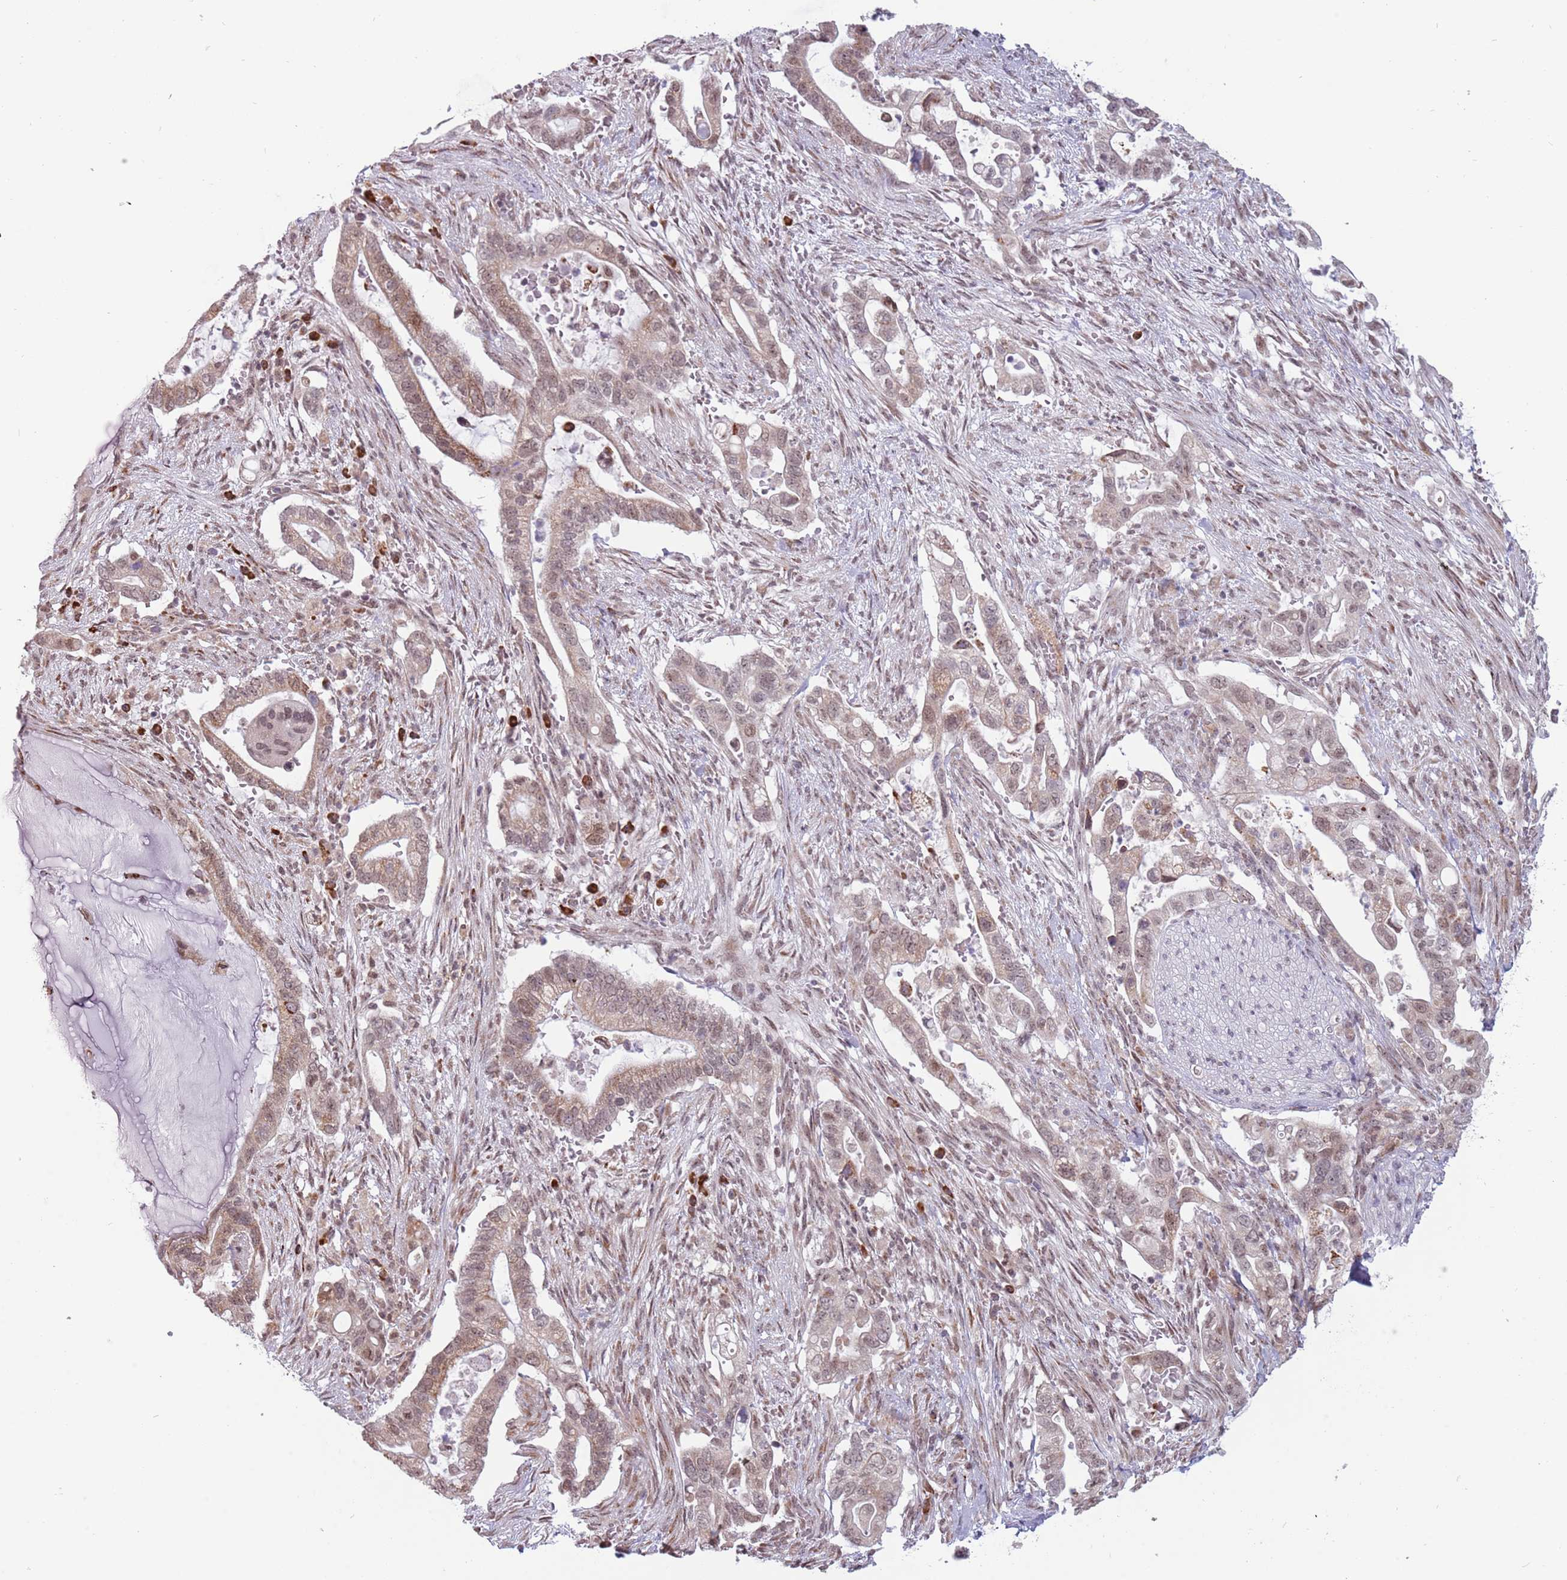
{"staining": {"intensity": "weak", "quantity": "25%-75%", "location": "cytoplasmic/membranous,nuclear"}, "tissue": "pancreatic cancer", "cell_type": "Tumor cells", "image_type": "cancer", "snomed": [{"axis": "morphology", "description": "Adenocarcinoma, NOS"}, {"axis": "topography", "description": "Pancreas"}], "caption": "Pancreatic cancer tissue exhibits weak cytoplasmic/membranous and nuclear expression in approximately 25%-75% of tumor cells, visualized by immunohistochemistry.", "gene": "BARD1", "patient": {"sex": "female", "age": 72}}